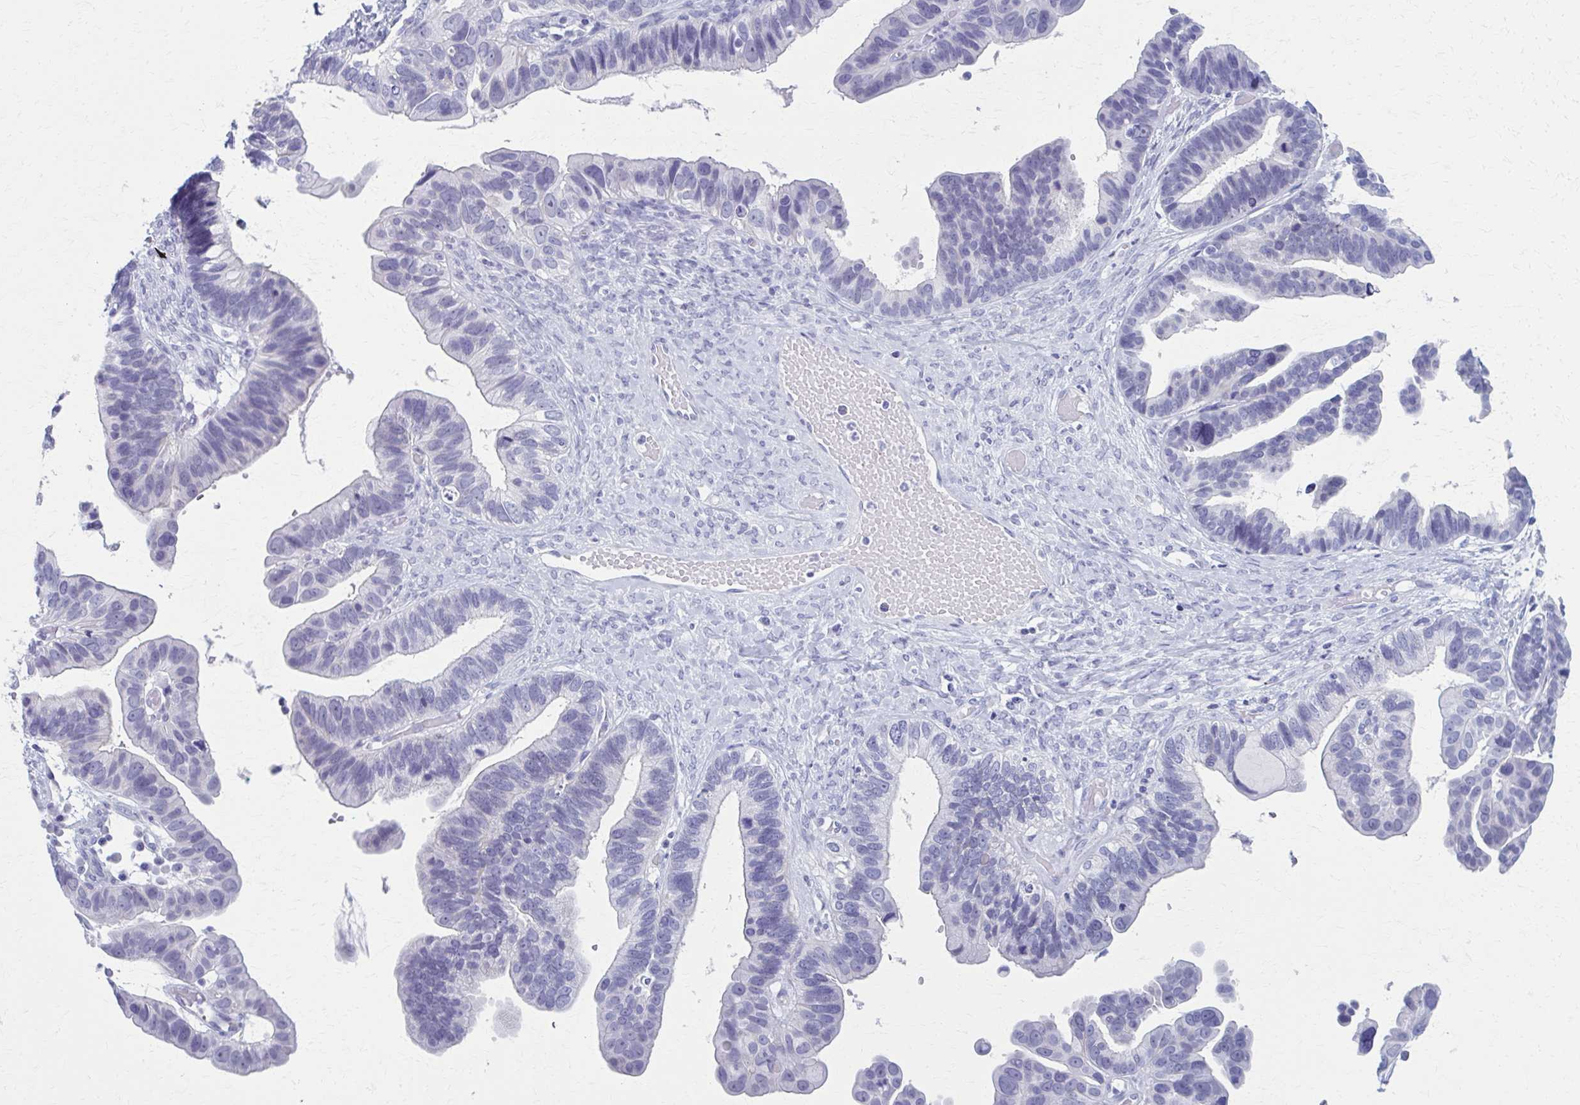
{"staining": {"intensity": "negative", "quantity": "none", "location": "none"}, "tissue": "ovarian cancer", "cell_type": "Tumor cells", "image_type": "cancer", "snomed": [{"axis": "morphology", "description": "Cystadenocarcinoma, serous, NOS"}, {"axis": "topography", "description": "Ovary"}], "caption": "Photomicrograph shows no significant protein staining in tumor cells of serous cystadenocarcinoma (ovarian).", "gene": "MPLKIP", "patient": {"sex": "female", "age": 56}}